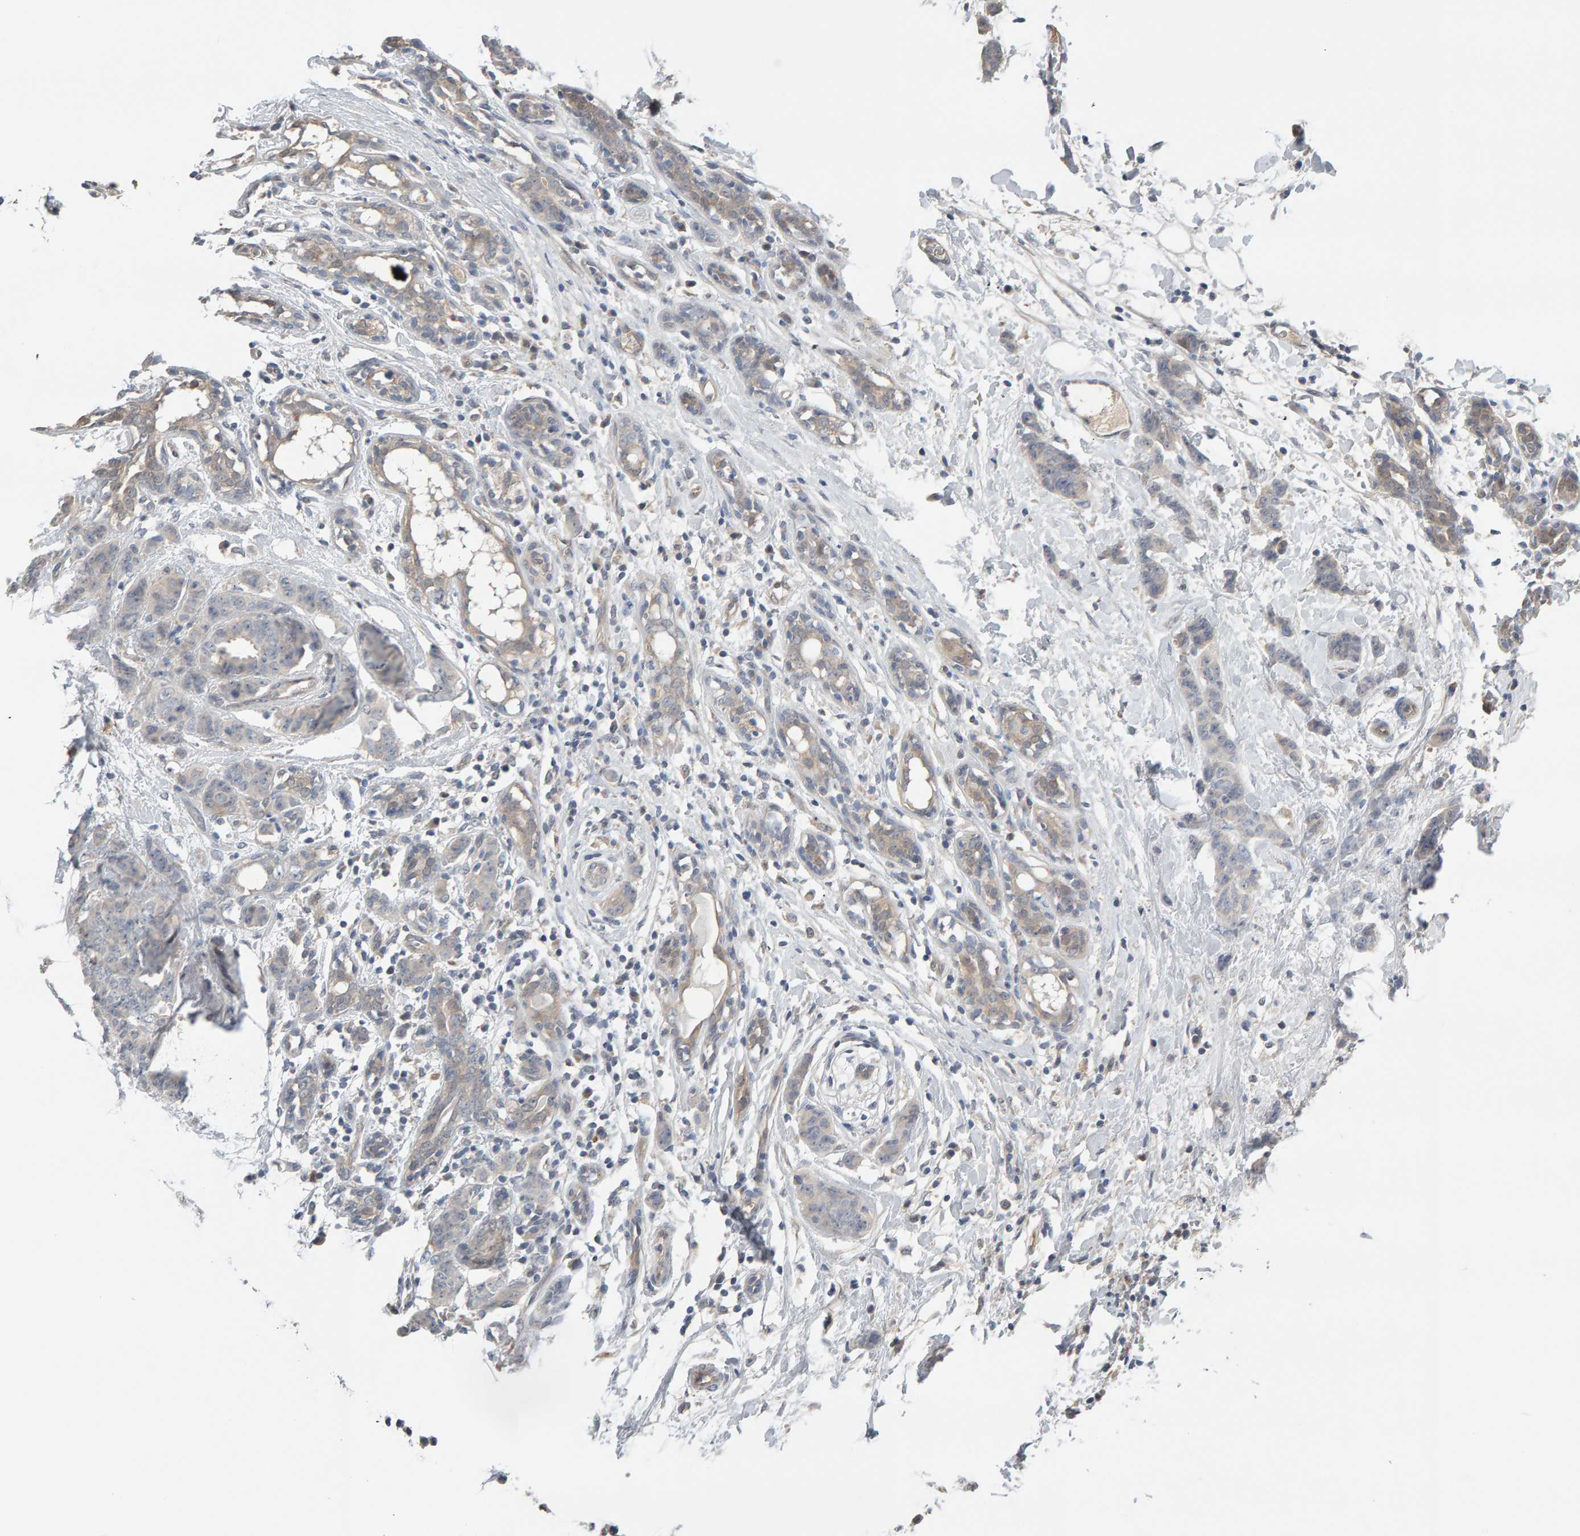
{"staining": {"intensity": "weak", "quantity": "<25%", "location": "cytoplasmic/membranous"}, "tissue": "breast cancer", "cell_type": "Tumor cells", "image_type": "cancer", "snomed": [{"axis": "morphology", "description": "Normal tissue, NOS"}, {"axis": "morphology", "description": "Duct carcinoma"}, {"axis": "topography", "description": "Breast"}], "caption": "Tumor cells are negative for brown protein staining in breast cancer (invasive ductal carcinoma).", "gene": "GFUS", "patient": {"sex": "female", "age": 40}}